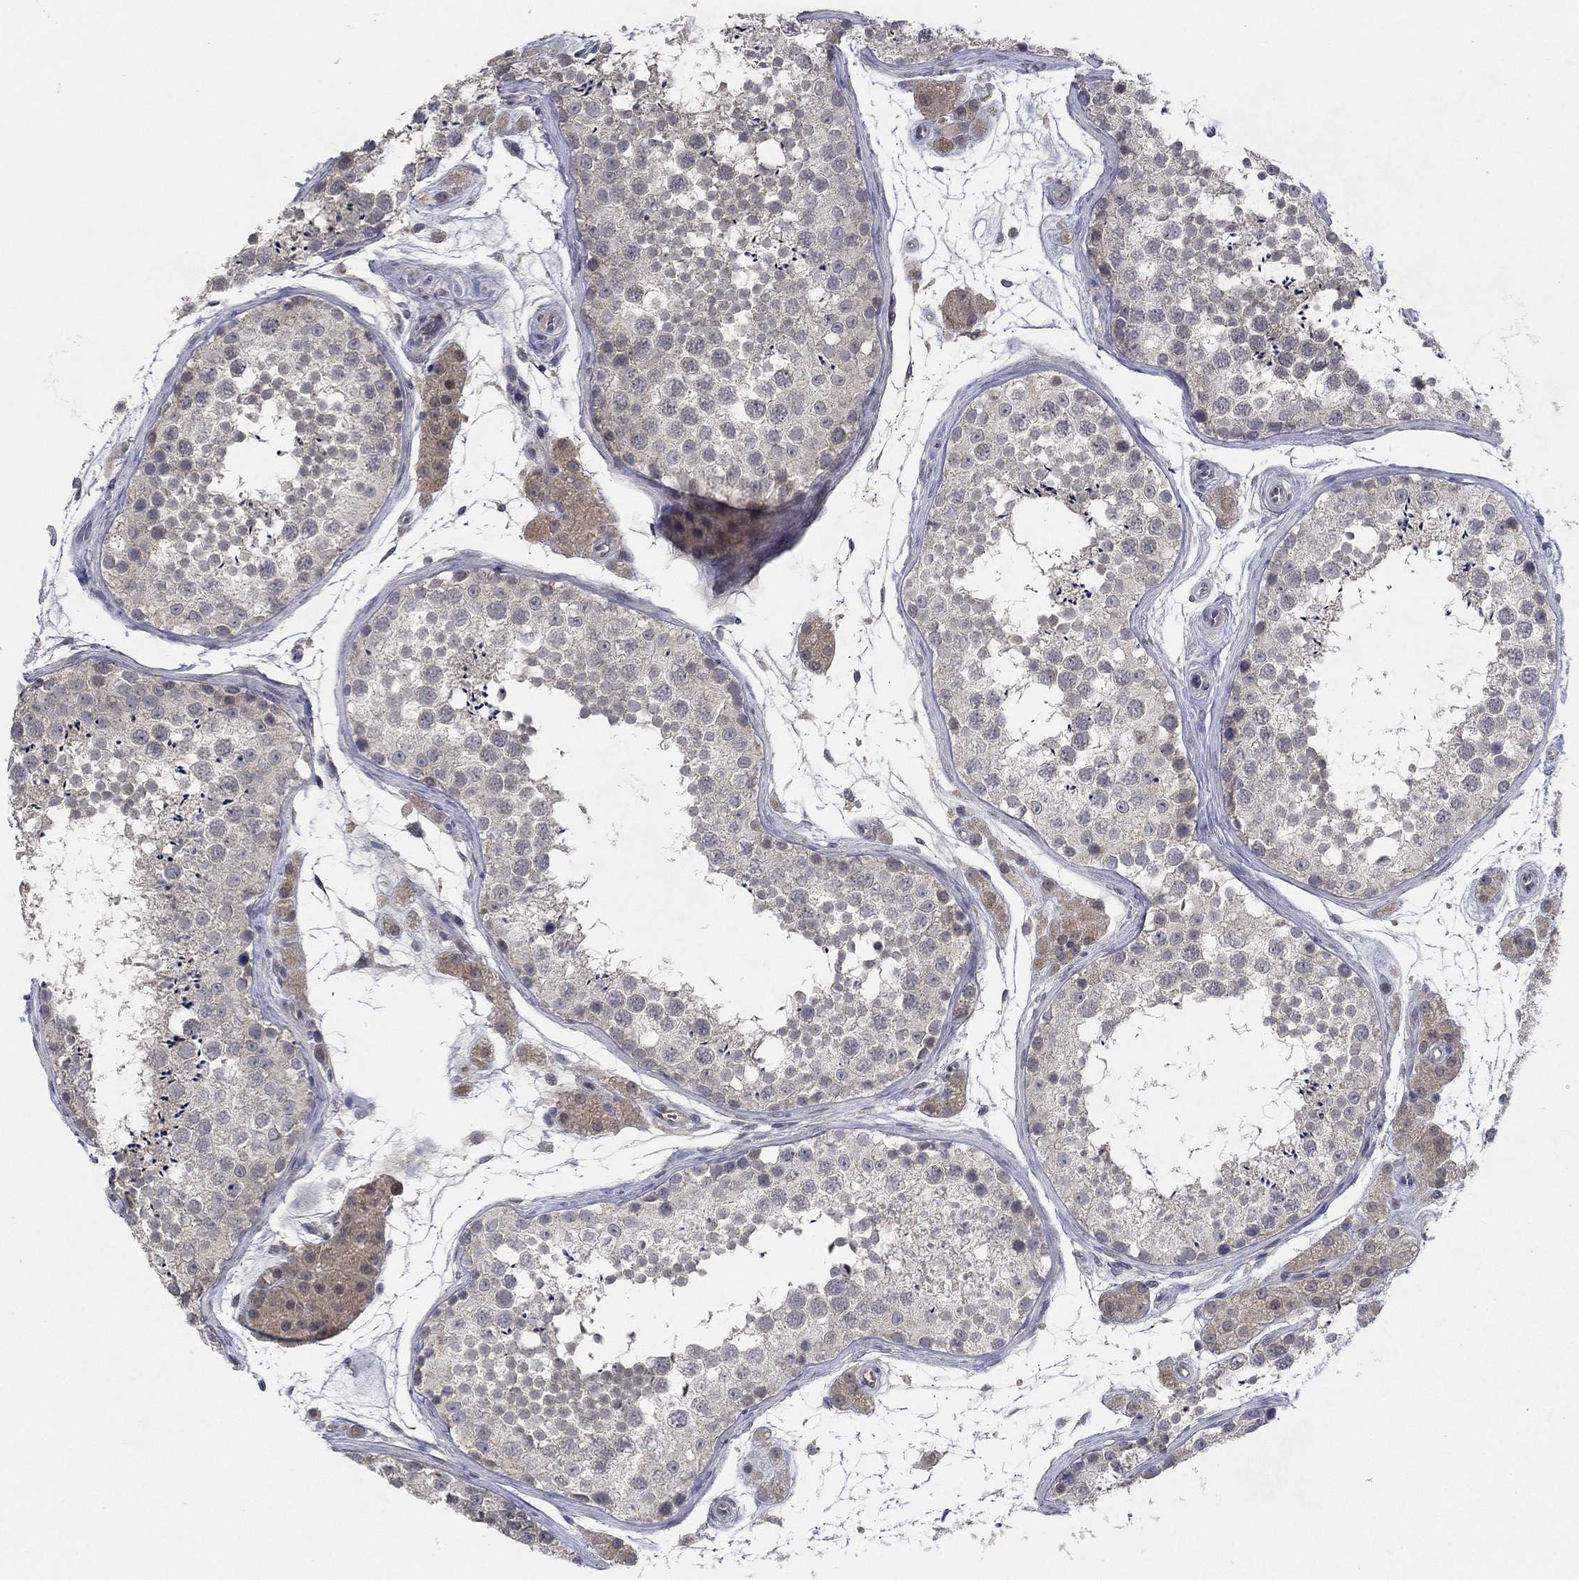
{"staining": {"intensity": "negative", "quantity": "none", "location": "none"}, "tissue": "testis", "cell_type": "Cells in seminiferous ducts", "image_type": "normal", "snomed": [{"axis": "morphology", "description": "Normal tissue, NOS"}, {"axis": "topography", "description": "Testis"}], "caption": "Cells in seminiferous ducts show no significant protein staining in unremarkable testis. (DAB (3,3'-diaminobenzidine) immunohistochemistry visualized using brightfield microscopy, high magnification).", "gene": "IL4", "patient": {"sex": "male", "age": 41}}